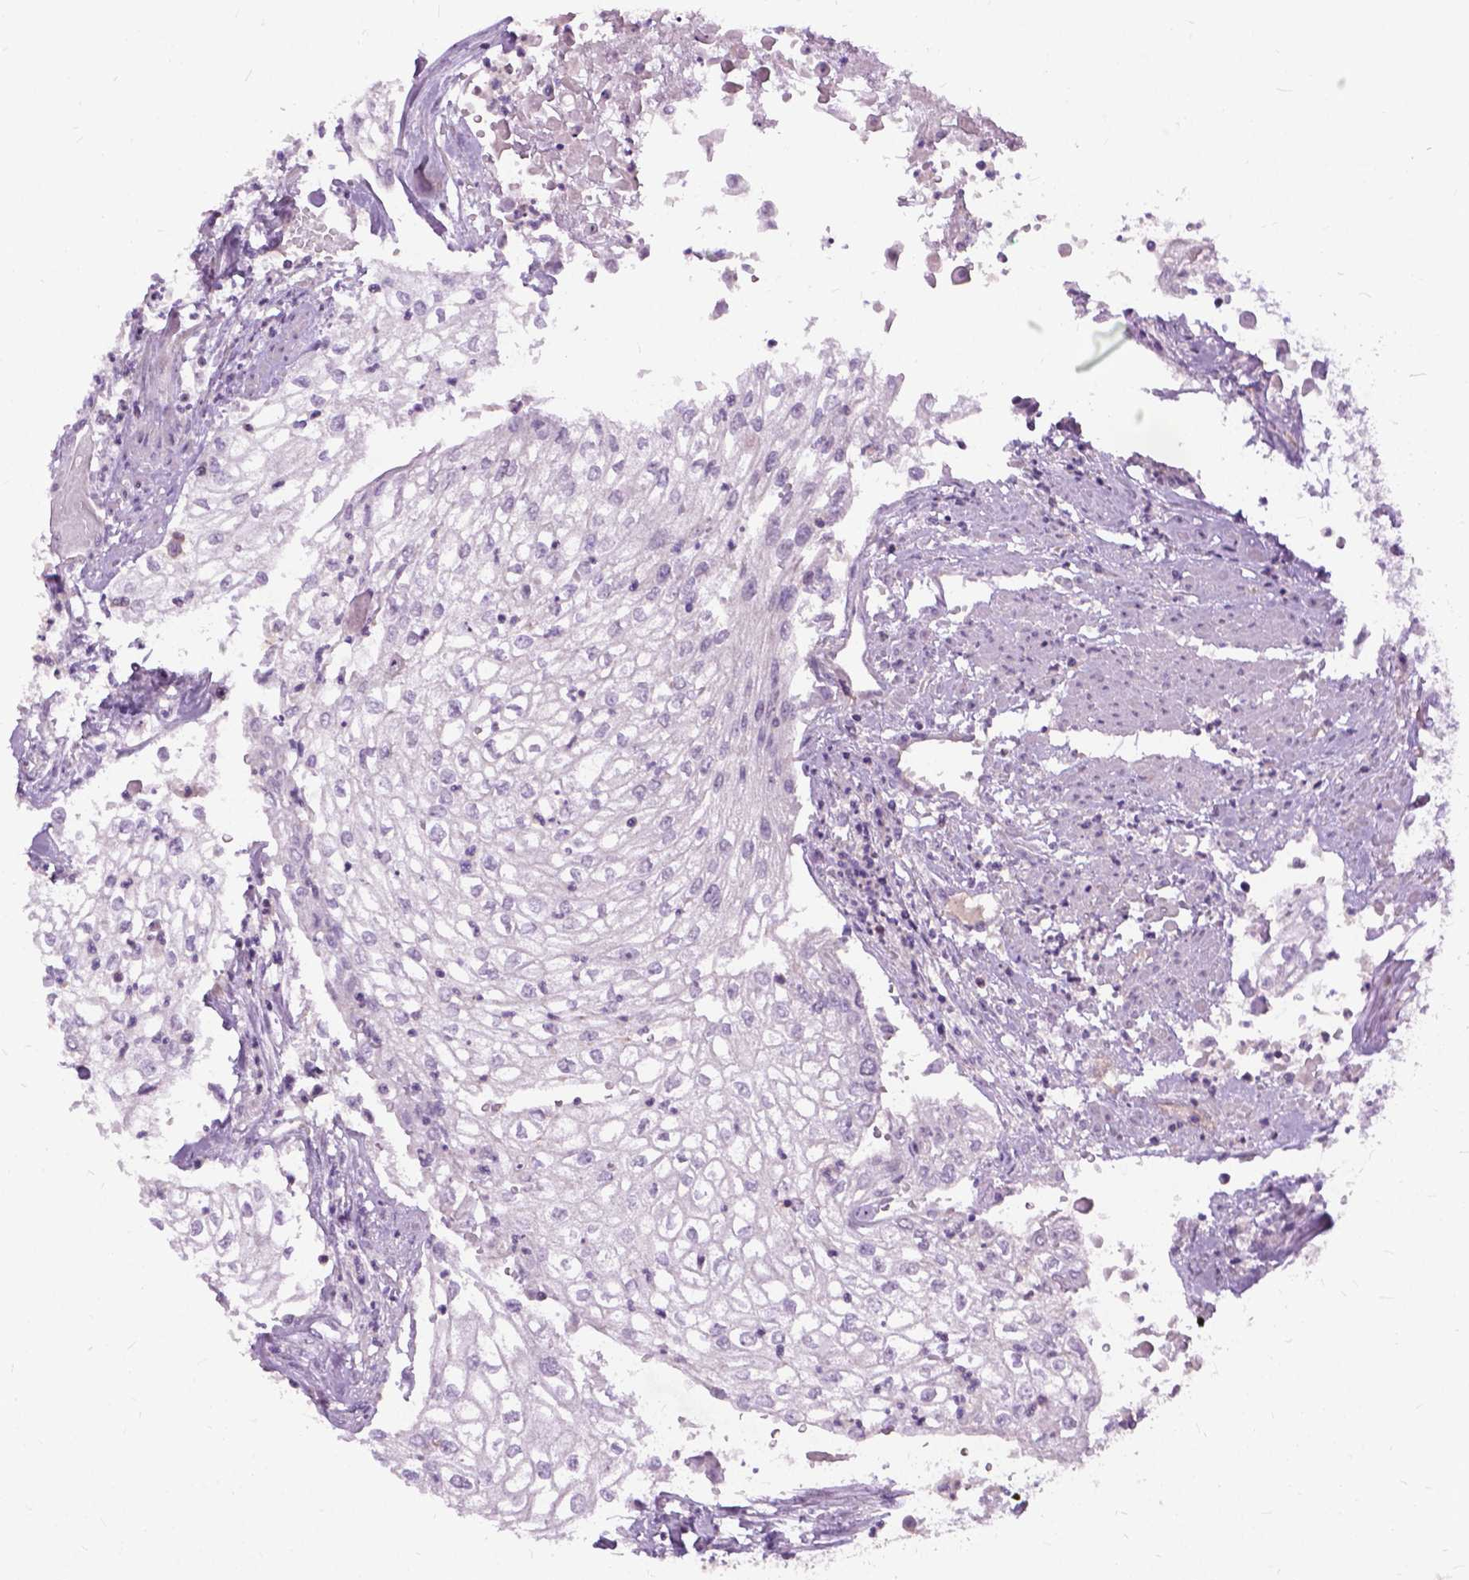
{"staining": {"intensity": "negative", "quantity": "none", "location": "none"}, "tissue": "urothelial cancer", "cell_type": "Tumor cells", "image_type": "cancer", "snomed": [{"axis": "morphology", "description": "Urothelial carcinoma, High grade"}, {"axis": "topography", "description": "Urinary bladder"}], "caption": "IHC photomicrograph of urothelial carcinoma (high-grade) stained for a protein (brown), which displays no positivity in tumor cells.", "gene": "JAK3", "patient": {"sex": "male", "age": 62}}